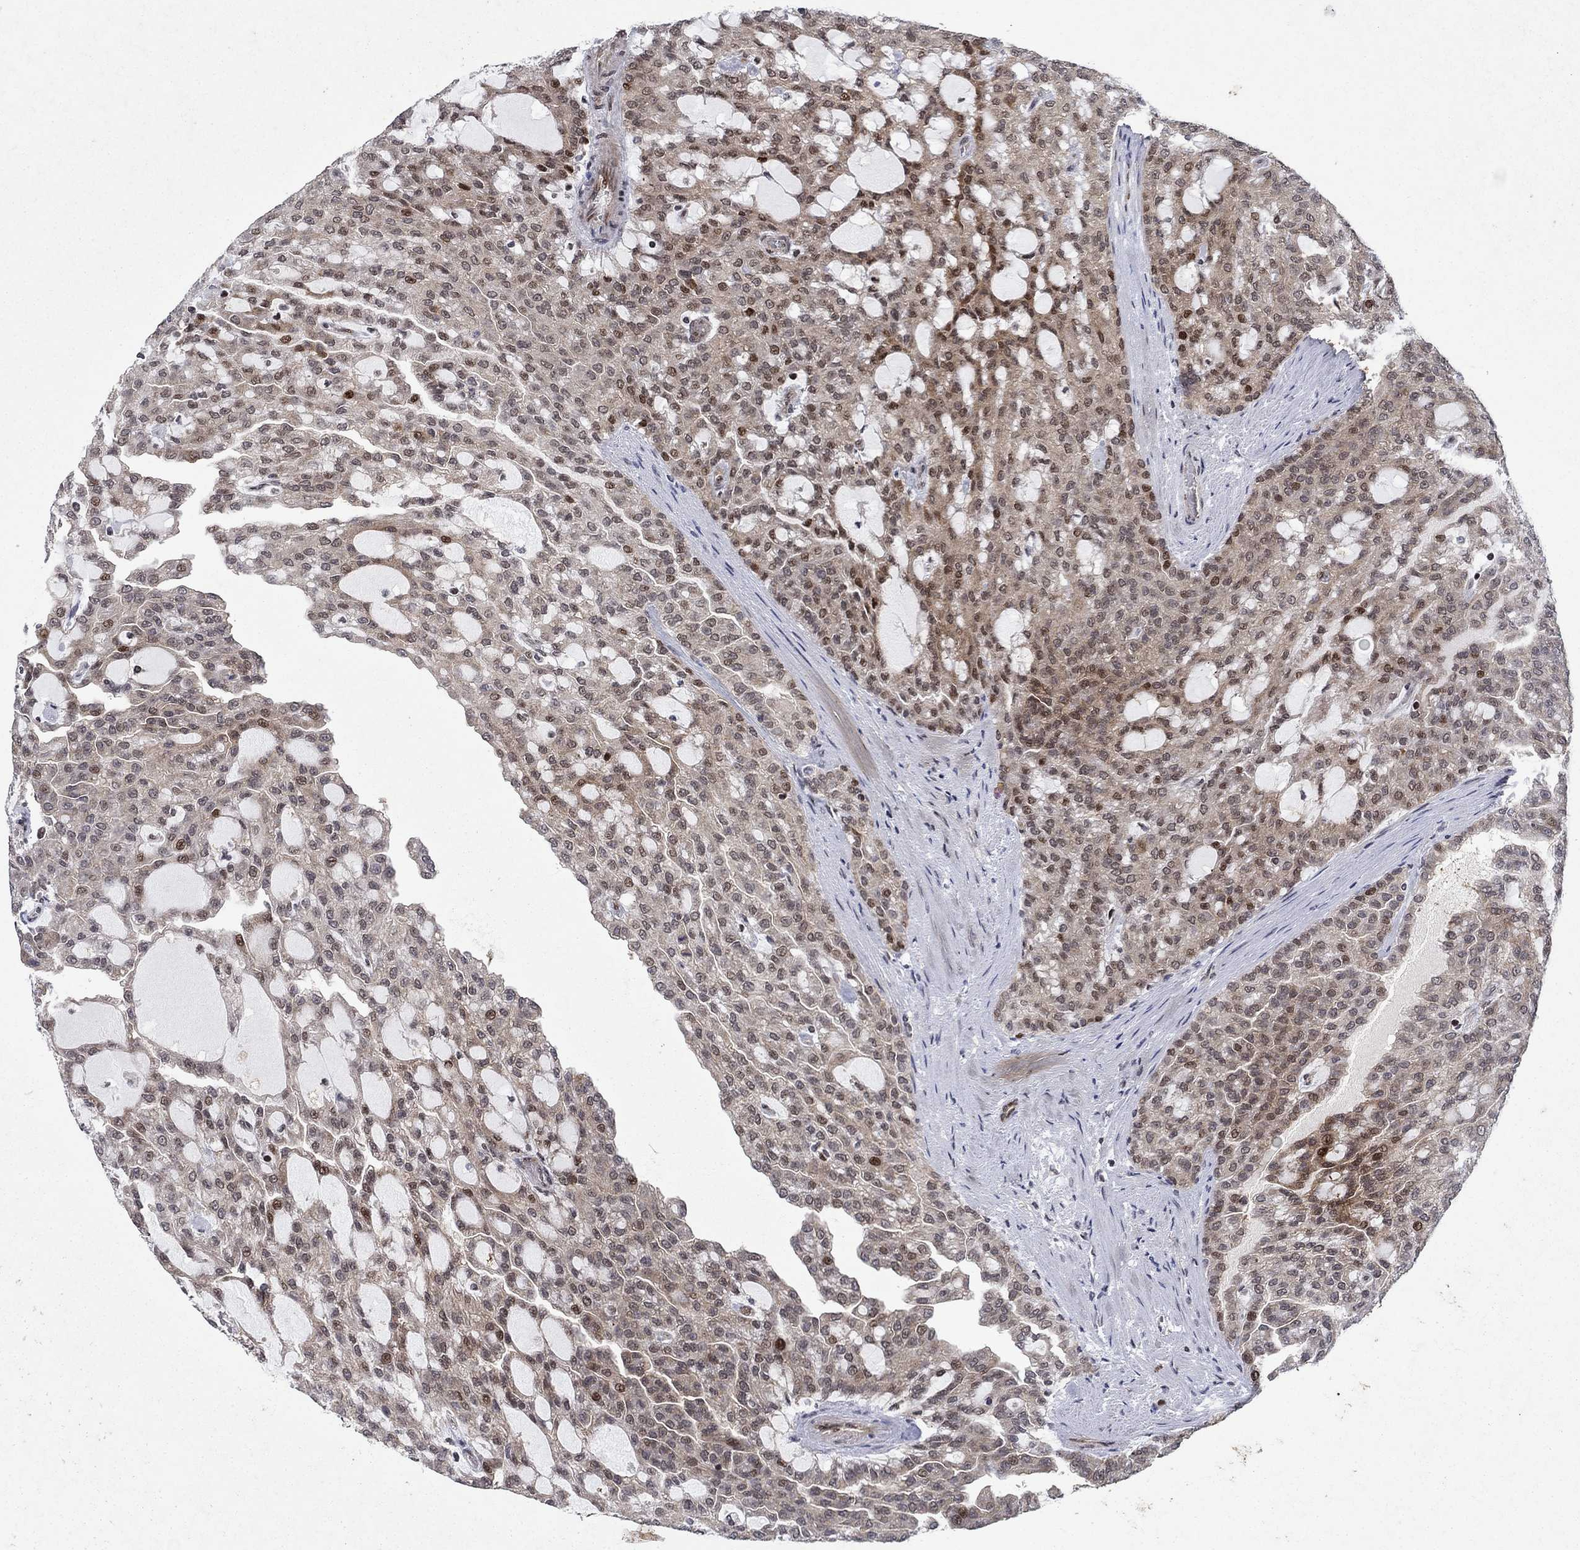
{"staining": {"intensity": "strong", "quantity": "<25%", "location": "nuclear"}, "tissue": "renal cancer", "cell_type": "Tumor cells", "image_type": "cancer", "snomed": [{"axis": "morphology", "description": "Adenocarcinoma, NOS"}, {"axis": "topography", "description": "Kidney"}], "caption": "Renal cancer (adenocarcinoma) stained with DAB immunohistochemistry (IHC) reveals medium levels of strong nuclear expression in approximately <25% of tumor cells. (DAB (3,3'-diaminobenzidine) IHC, brown staining for protein, blue staining for nuclei).", "gene": "PRICKLE4", "patient": {"sex": "male", "age": 63}}